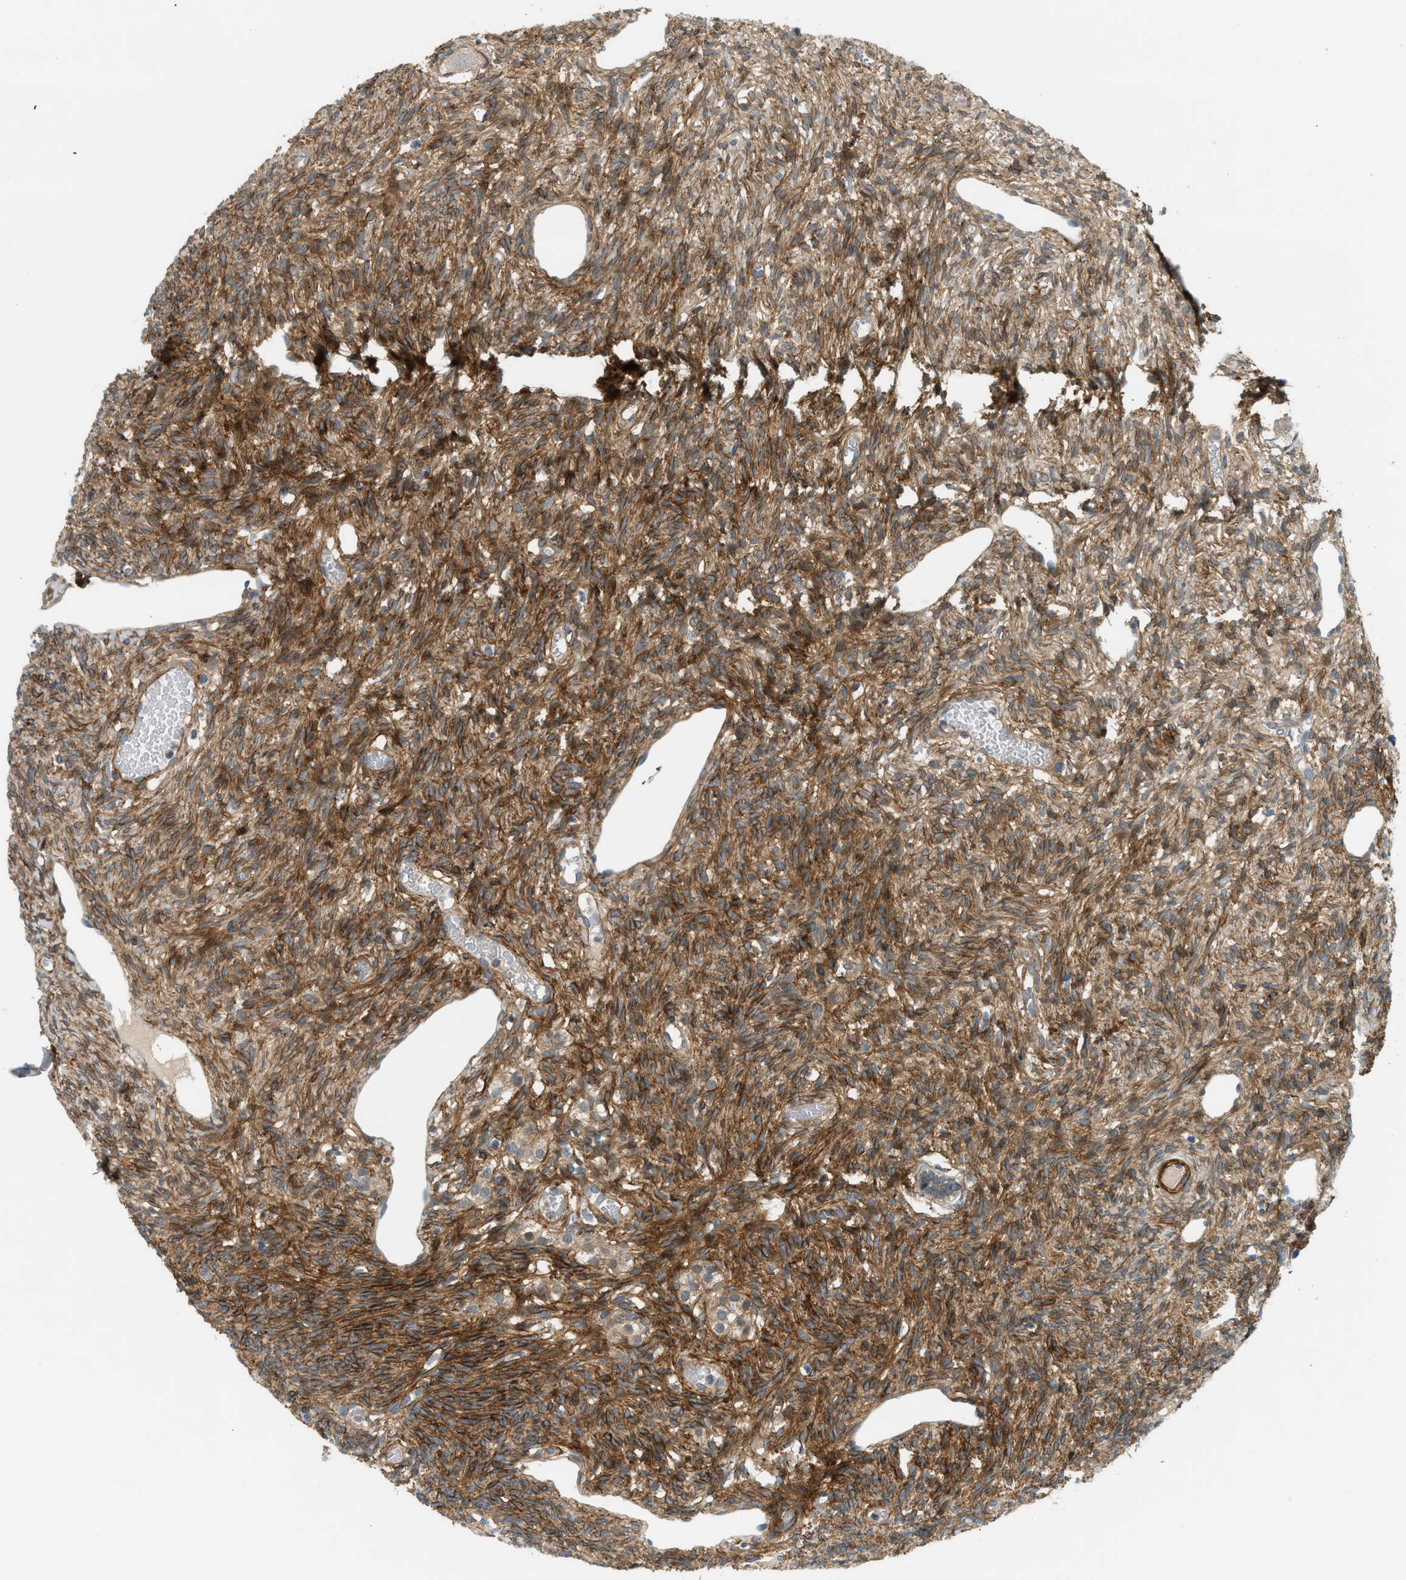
{"staining": {"intensity": "weak", "quantity": ">75%", "location": "cytoplasmic/membranous"}, "tissue": "ovary", "cell_type": "Follicle cells", "image_type": "normal", "snomed": [{"axis": "morphology", "description": "Normal tissue, NOS"}, {"axis": "topography", "description": "Ovary"}], "caption": "Normal ovary exhibits weak cytoplasmic/membranous staining in about >75% of follicle cells, visualized by immunohistochemistry.", "gene": "EDNRA", "patient": {"sex": "female", "age": 33}}